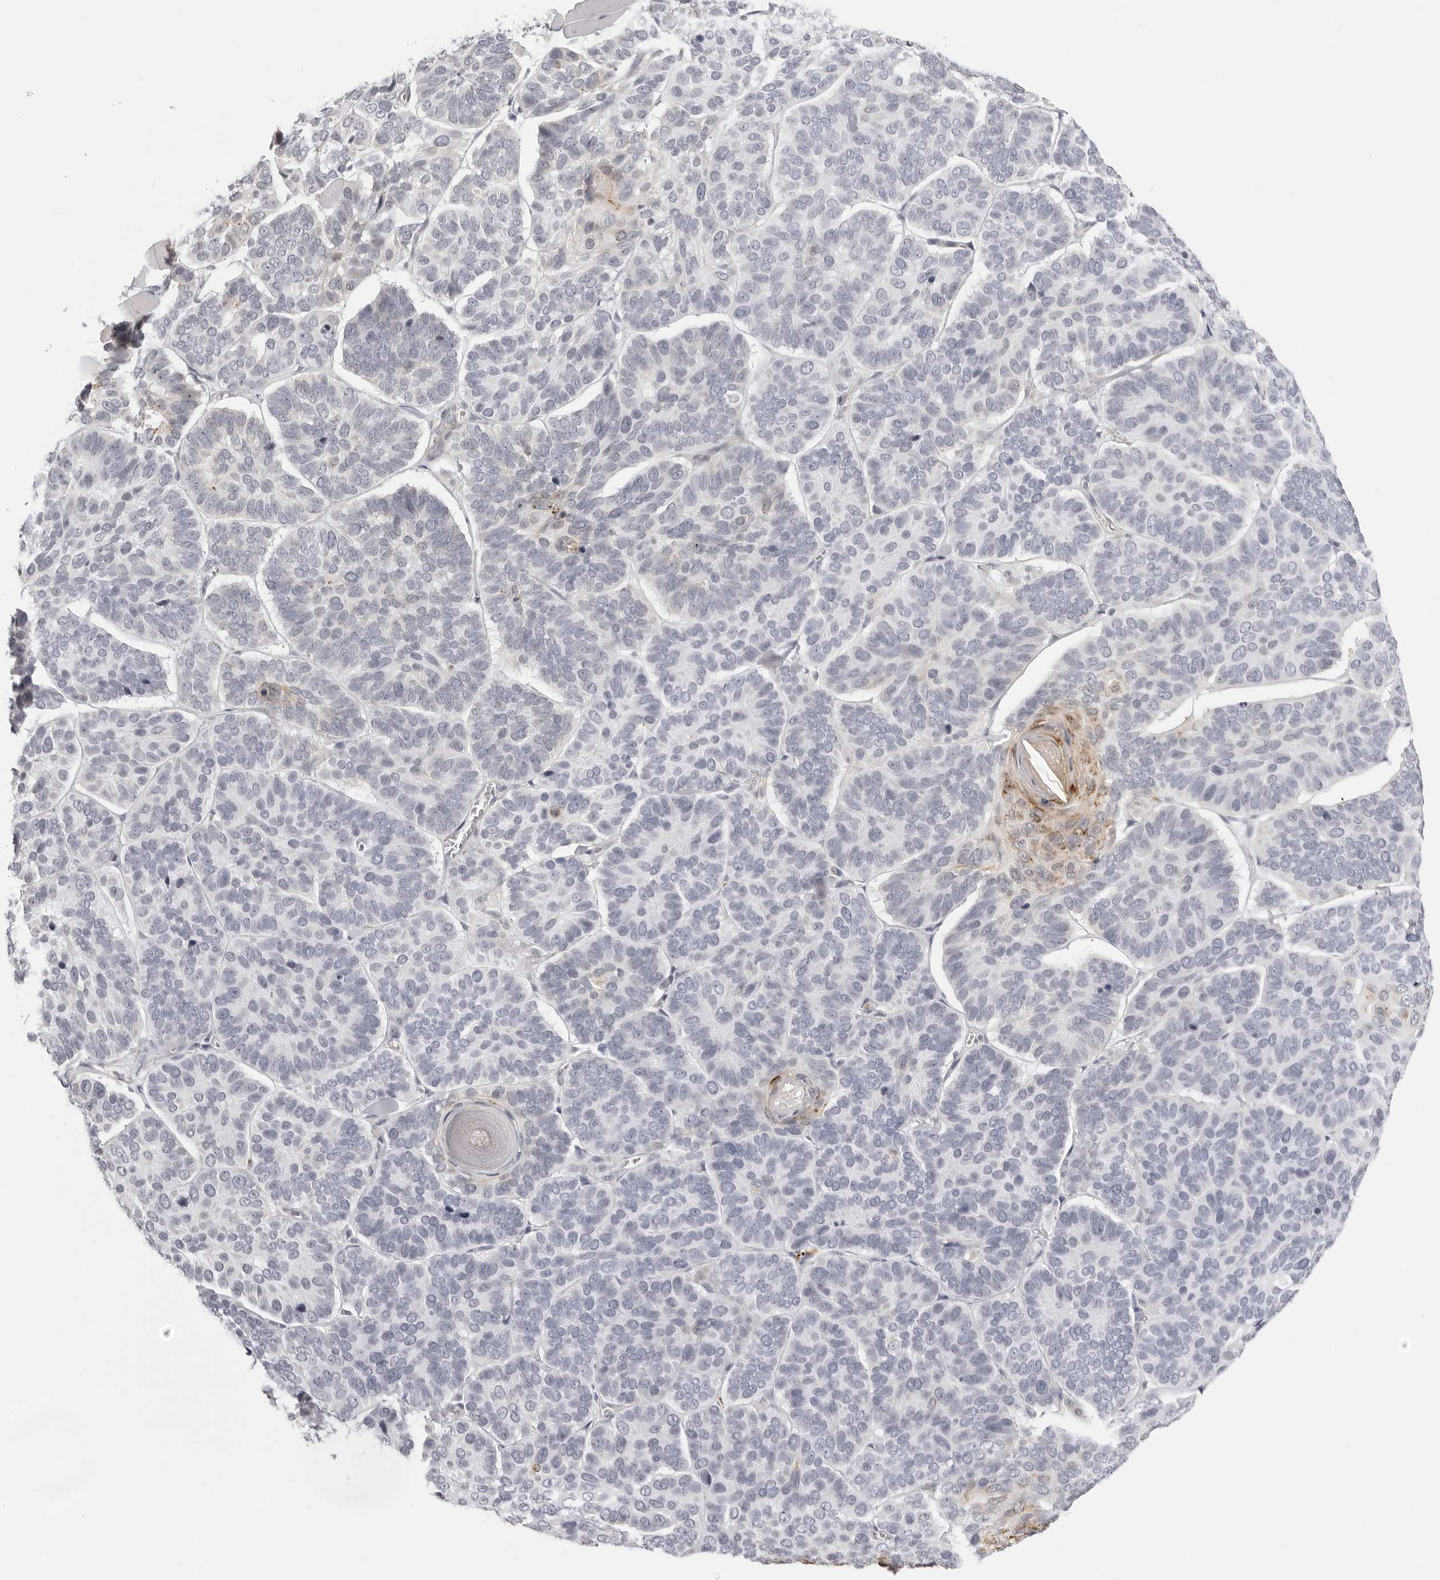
{"staining": {"intensity": "negative", "quantity": "none", "location": "none"}, "tissue": "skin cancer", "cell_type": "Tumor cells", "image_type": "cancer", "snomed": [{"axis": "morphology", "description": "Basal cell carcinoma"}, {"axis": "topography", "description": "Skin"}], "caption": "Micrograph shows no protein staining in tumor cells of basal cell carcinoma (skin) tissue. Nuclei are stained in blue.", "gene": "STRADB", "patient": {"sex": "male", "age": 62}}